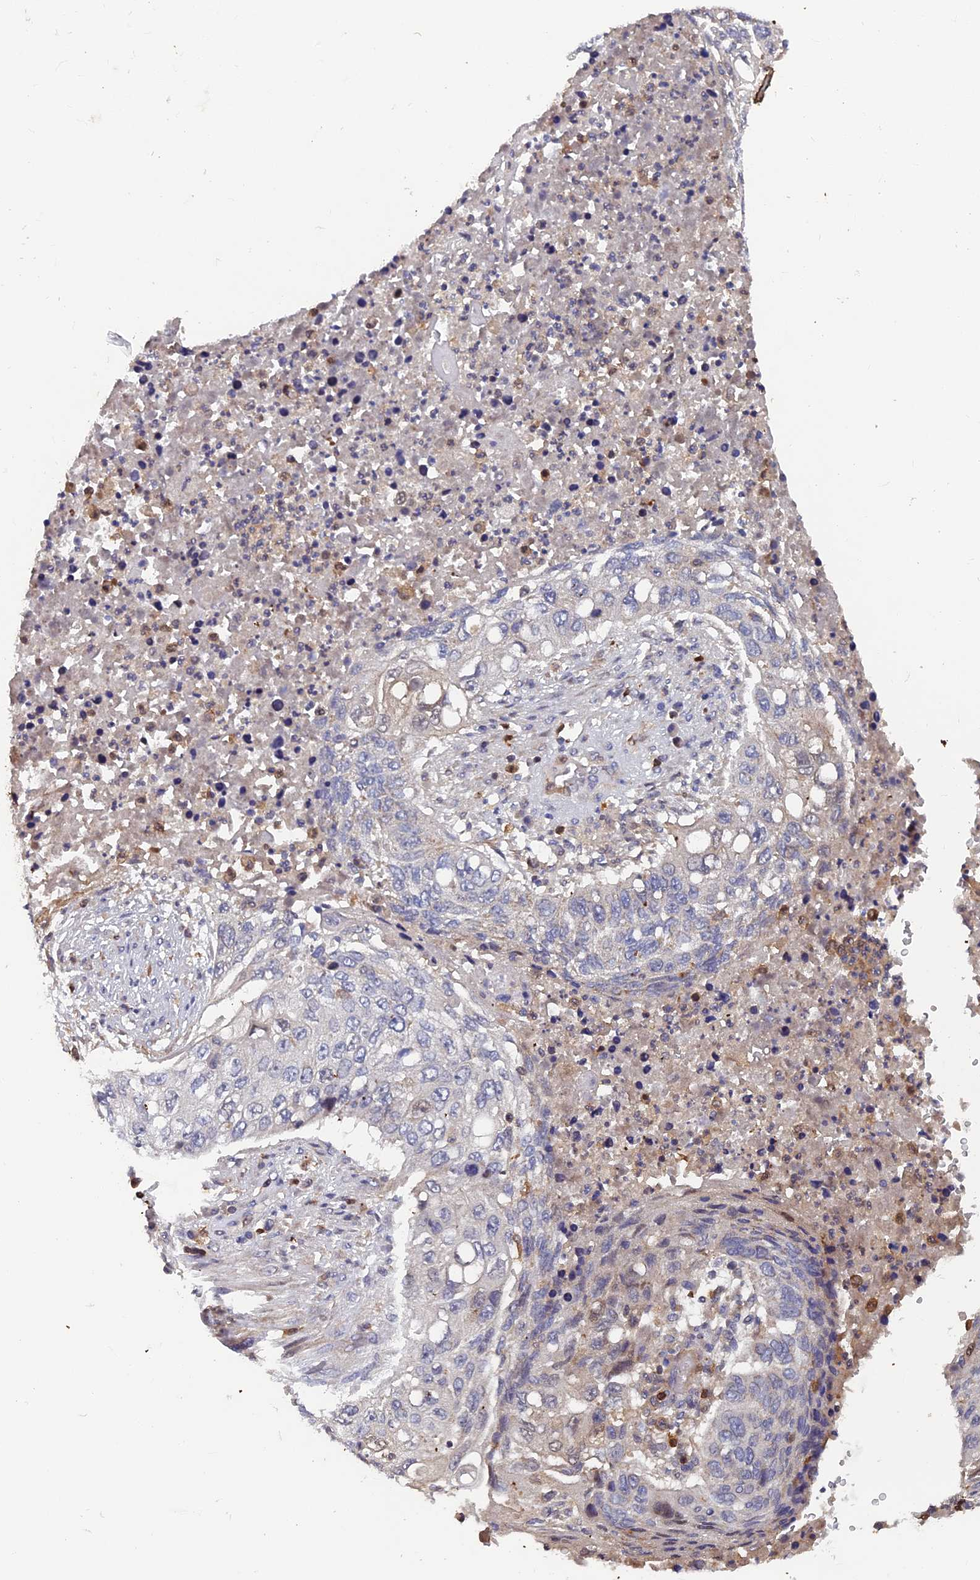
{"staining": {"intensity": "negative", "quantity": "none", "location": "none"}, "tissue": "lung cancer", "cell_type": "Tumor cells", "image_type": "cancer", "snomed": [{"axis": "morphology", "description": "Squamous cell carcinoma, NOS"}, {"axis": "topography", "description": "Lung"}], "caption": "The image displays no staining of tumor cells in squamous cell carcinoma (lung).", "gene": "GALK2", "patient": {"sex": "female", "age": 63}}